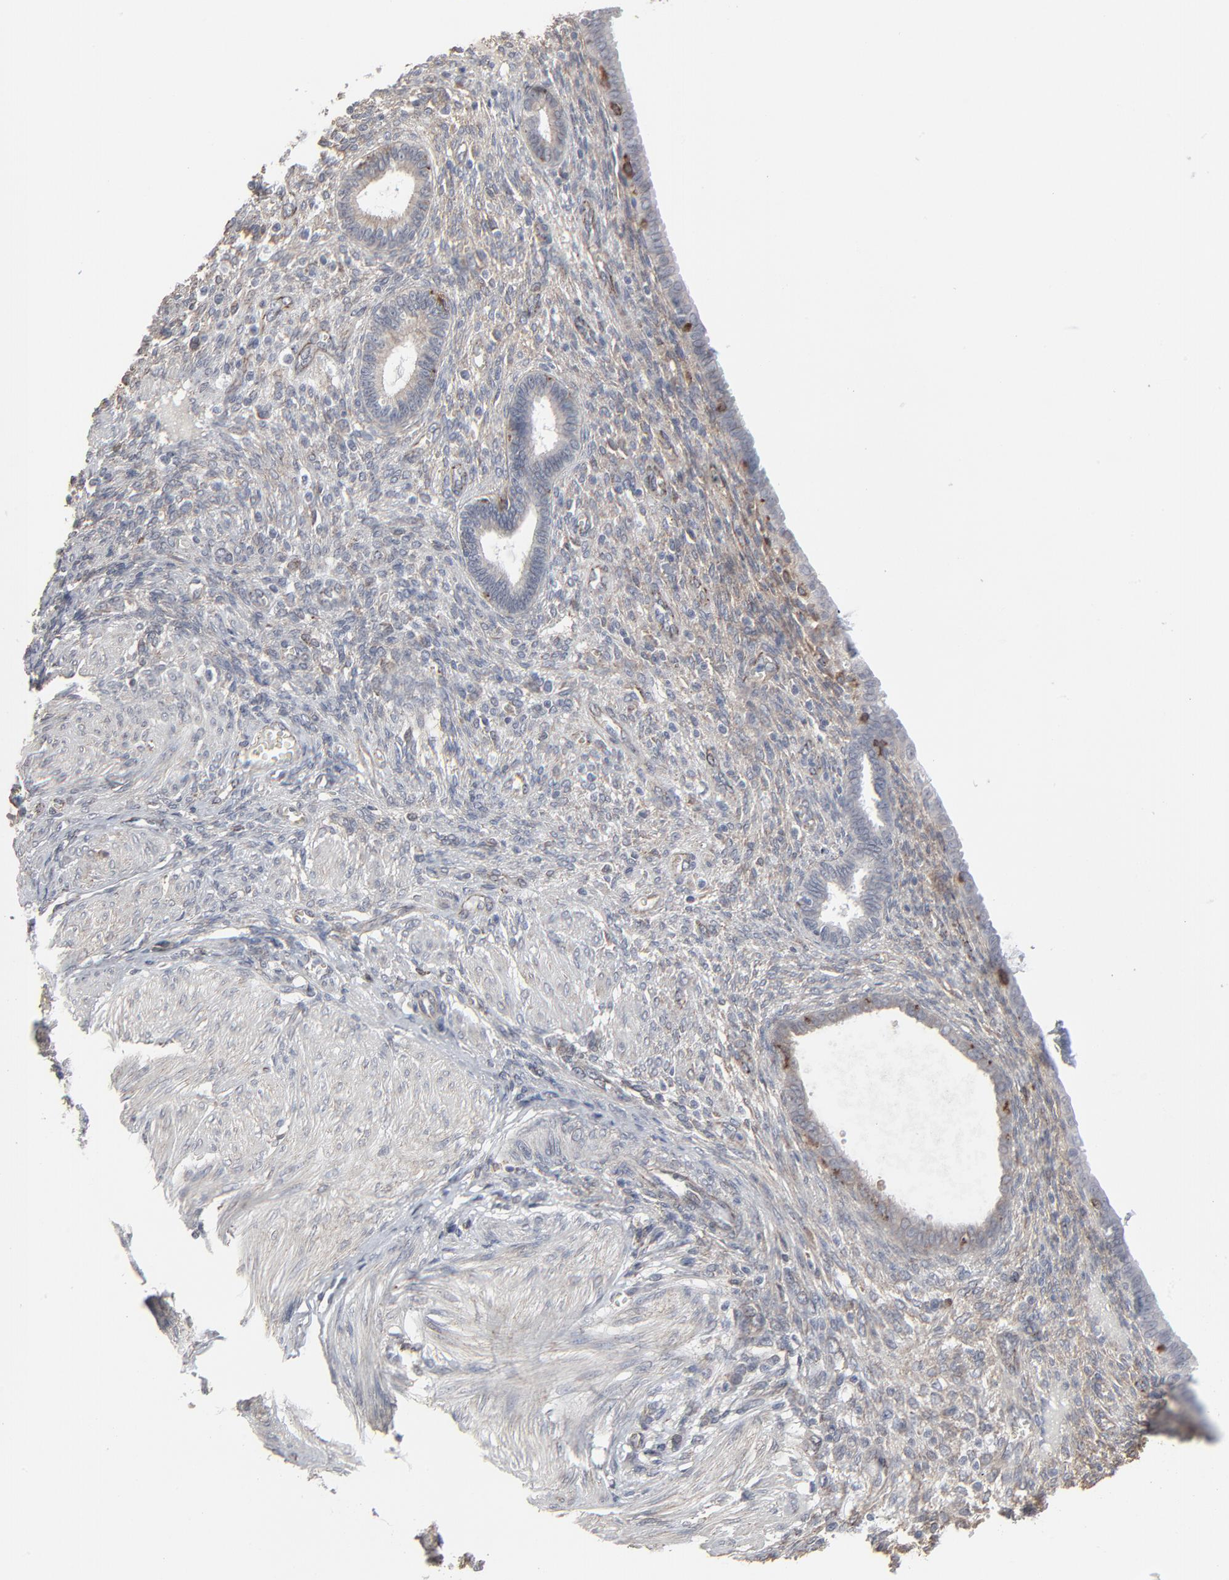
{"staining": {"intensity": "moderate", "quantity": ">75%", "location": "cytoplasmic/membranous"}, "tissue": "endometrium", "cell_type": "Cells in endometrial stroma", "image_type": "normal", "snomed": [{"axis": "morphology", "description": "Normal tissue, NOS"}, {"axis": "topography", "description": "Endometrium"}], "caption": "Brown immunohistochemical staining in normal endometrium demonstrates moderate cytoplasmic/membranous expression in approximately >75% of cells in endometrial stroma.", "gene": "CTNND1", "patient": {"sex": "female", "age": 72}}